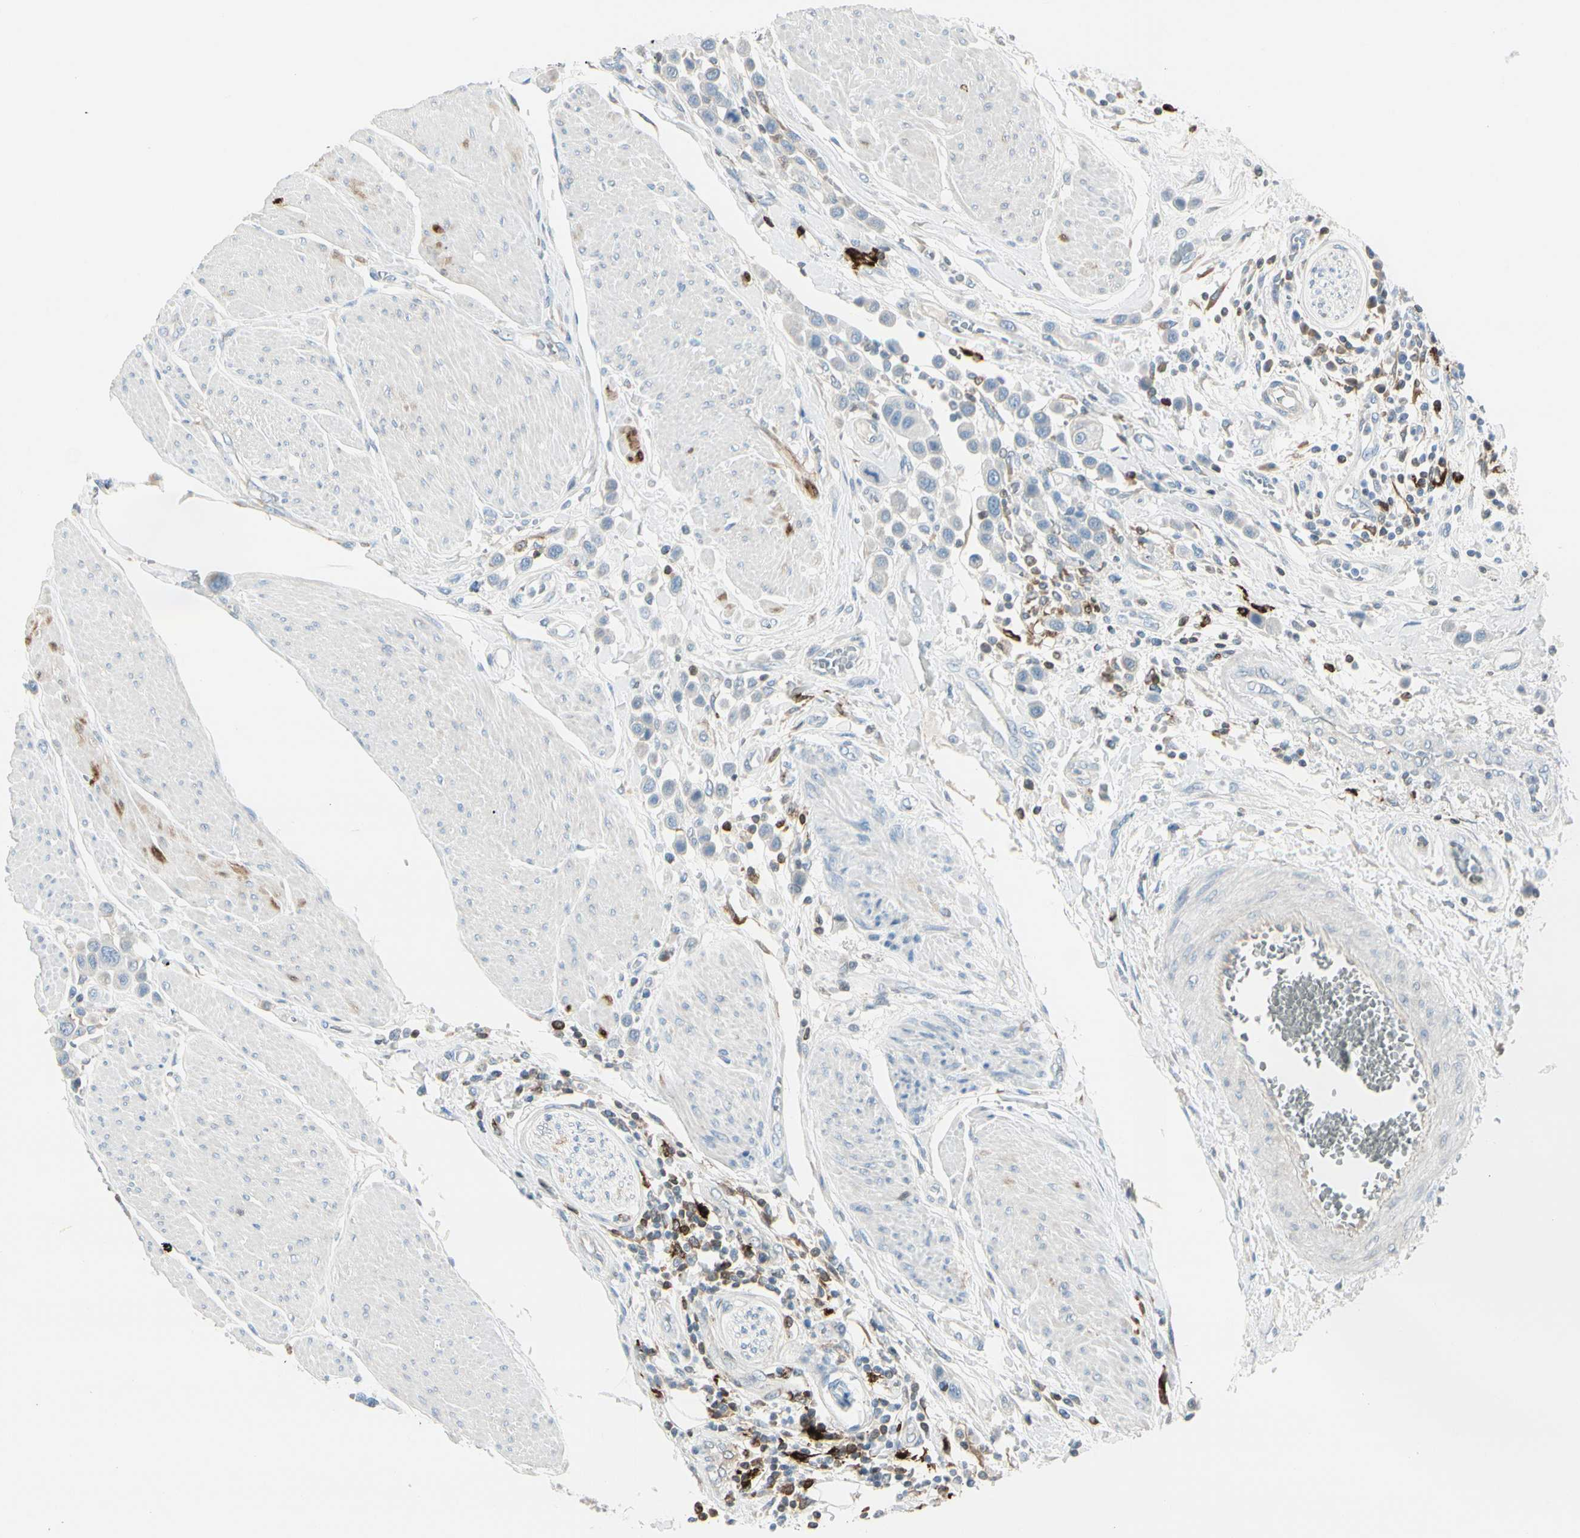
{"staining": {"intensity": "negative", "quantity": "none", "location": "none"}, "tissue": "urothelial cancer", "cell_type": "Tumor cells", "image_type": "cancer", "snomed": [{"axis": "morphology", "description": "Urothelial carcinoma, High grade"}, {"axis": "topography", "description": "Urinary bladder"}], "caption": "The micrograph displays no significant positivity in tumor cells of urothelial cancer.", "gene": "TRAF1", "patient": {"sex": "male", "age": 50}}